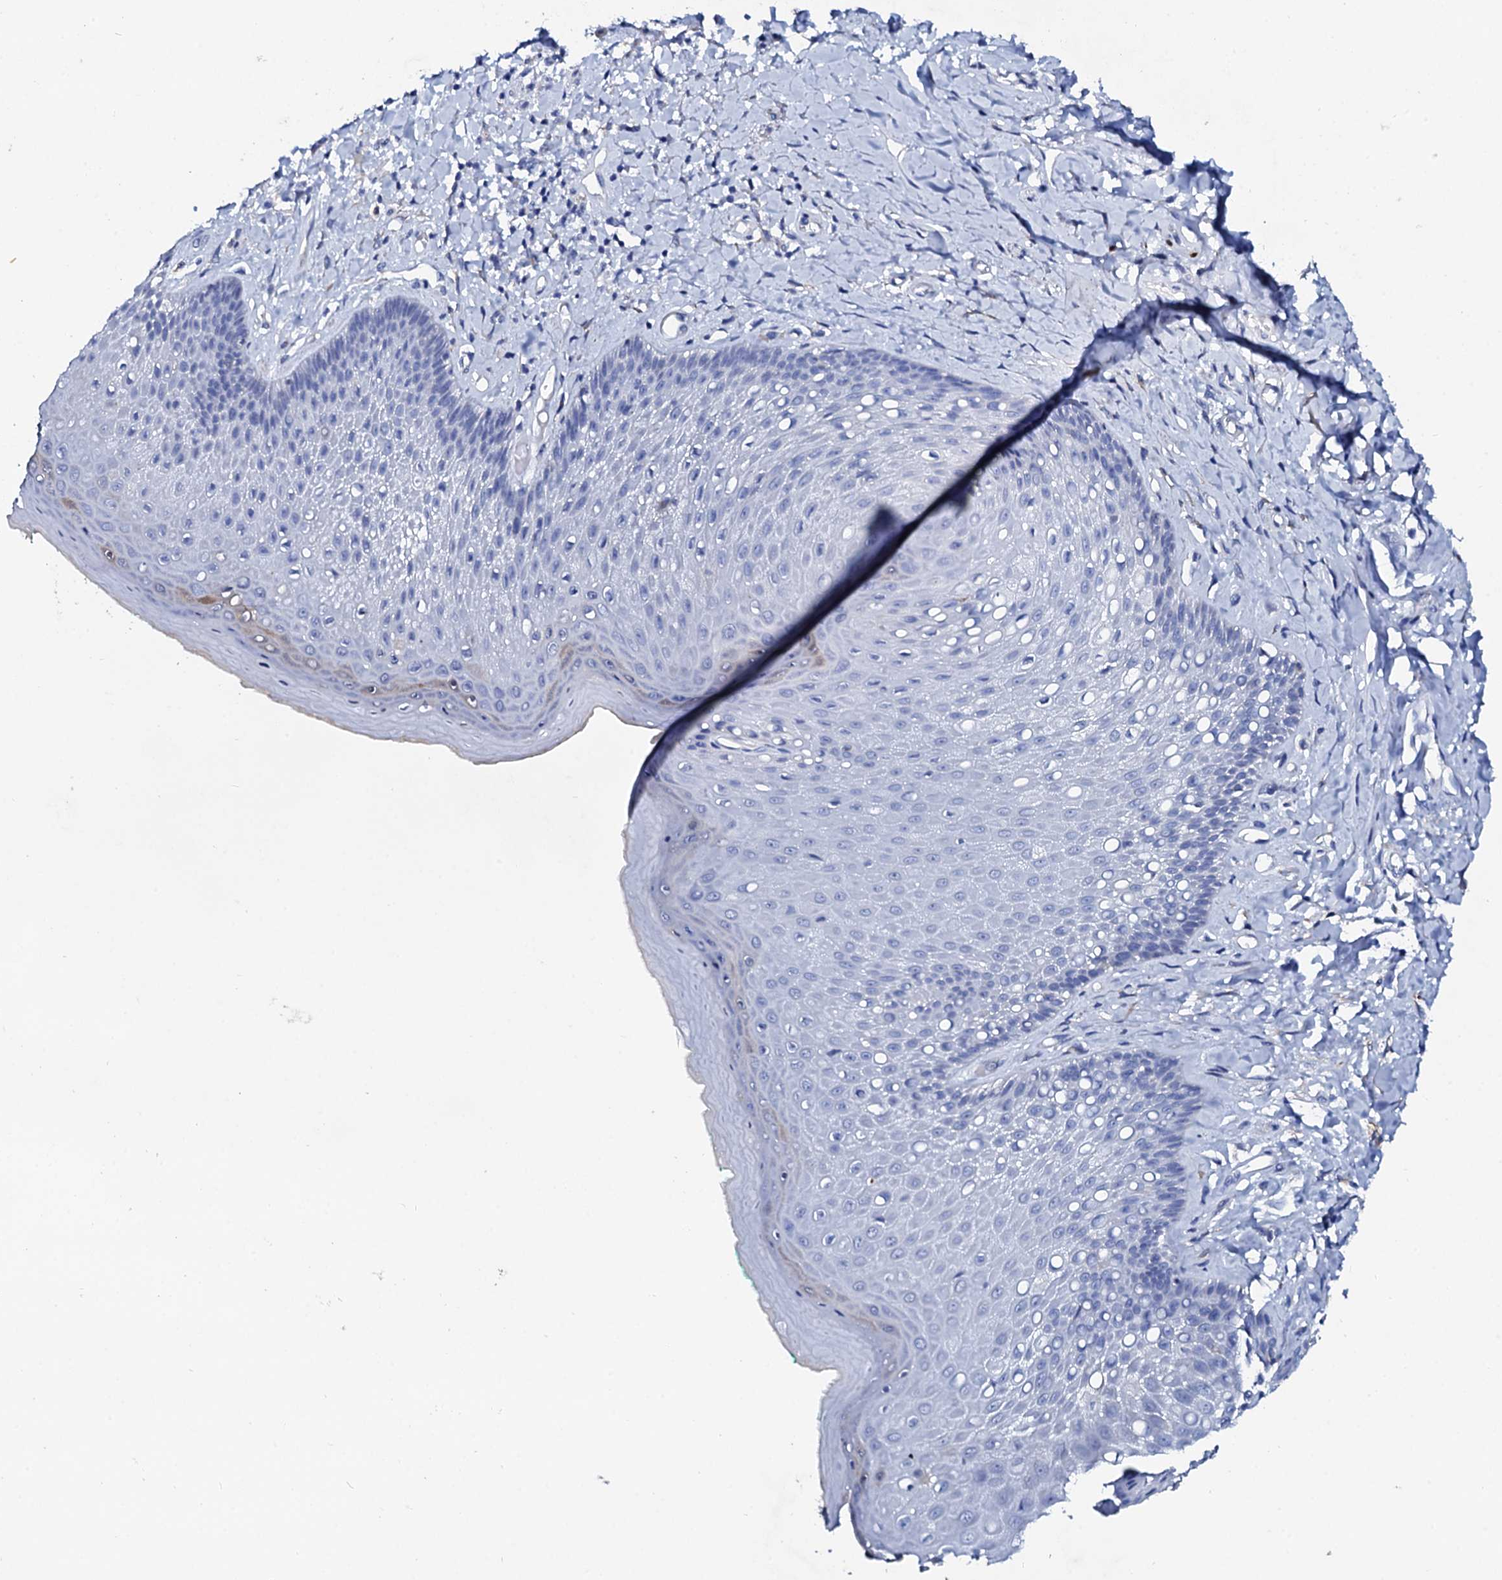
{"staining": {"intensity": "negative", "quantity": "none", "location": "none"}, "tissue": "skin", "cell_type": "Epidermal cells", "image_type": "normal", "snomed": [{"axis": "morphology", "description": "Normal tissue, NOS"}, {"axis": "topography", "description": "Anal"}], "caption": "Micrograph shows no protein positivity in epidermal cells of benign skin. Nuclei are stained in blue.", "gene": "GLB1L3", "patient": {"sex": "male", "age": 78}}